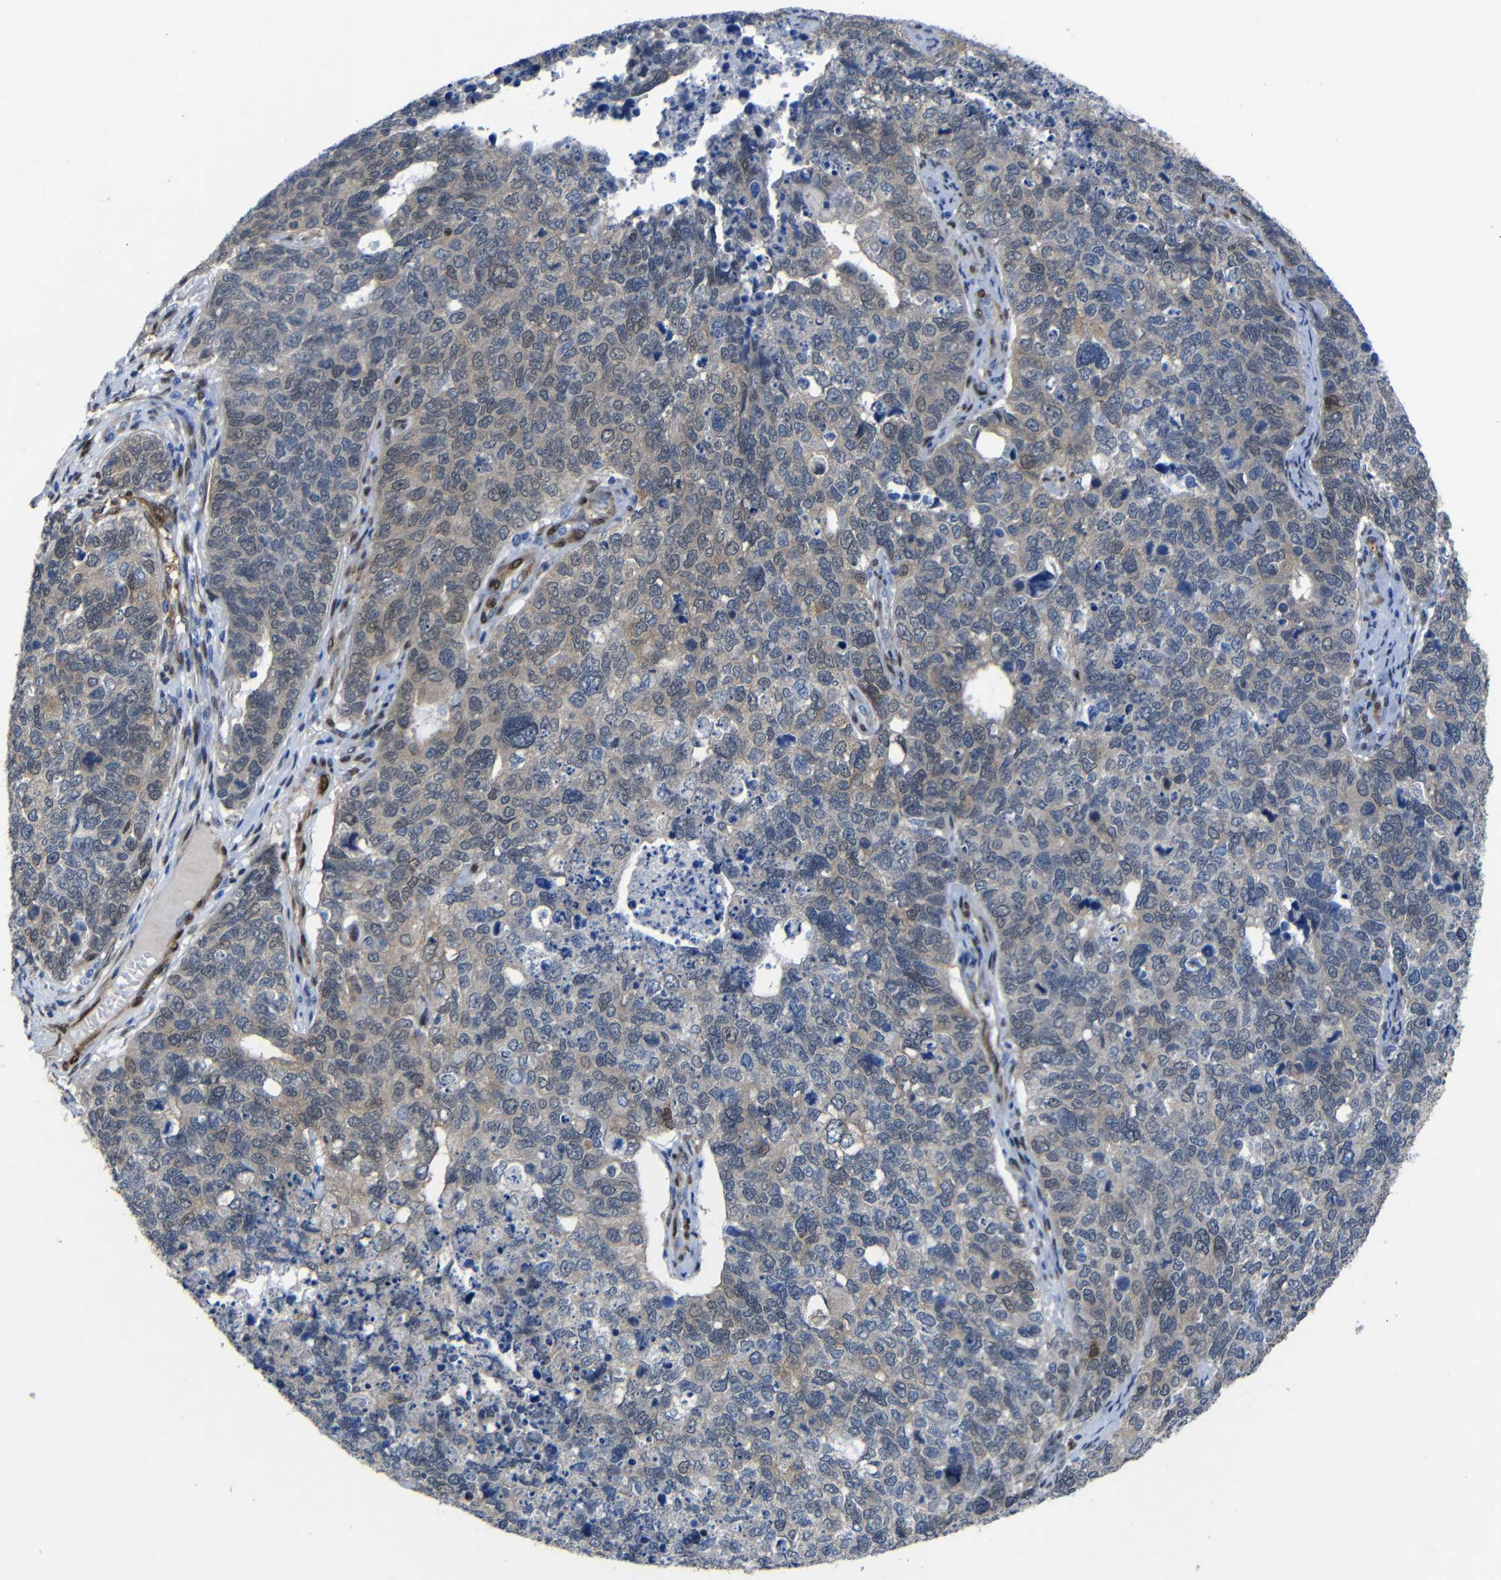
{"staining": {"intensity": "weak", "quantity": "25%-75%", "location": "cytoplasmic/membranous"}, "tissue": "cervical cancer", "cell_type": "Tumor cells", "image_type": "cancer", "snomed": [{"axis": "morphology", "description": "Squamous cell carcinoma, NOS"}, {"axis": "topography", "description": "Cervix"}], "caption": "The image displays a brown stain indicating the presence of a protein in the cytoplasmic/membranous of tumor cells in cervical cancer (squamous cell carcinoma).", "gene": "YAP1", "patient": {"sex": "female", "age": 63}}